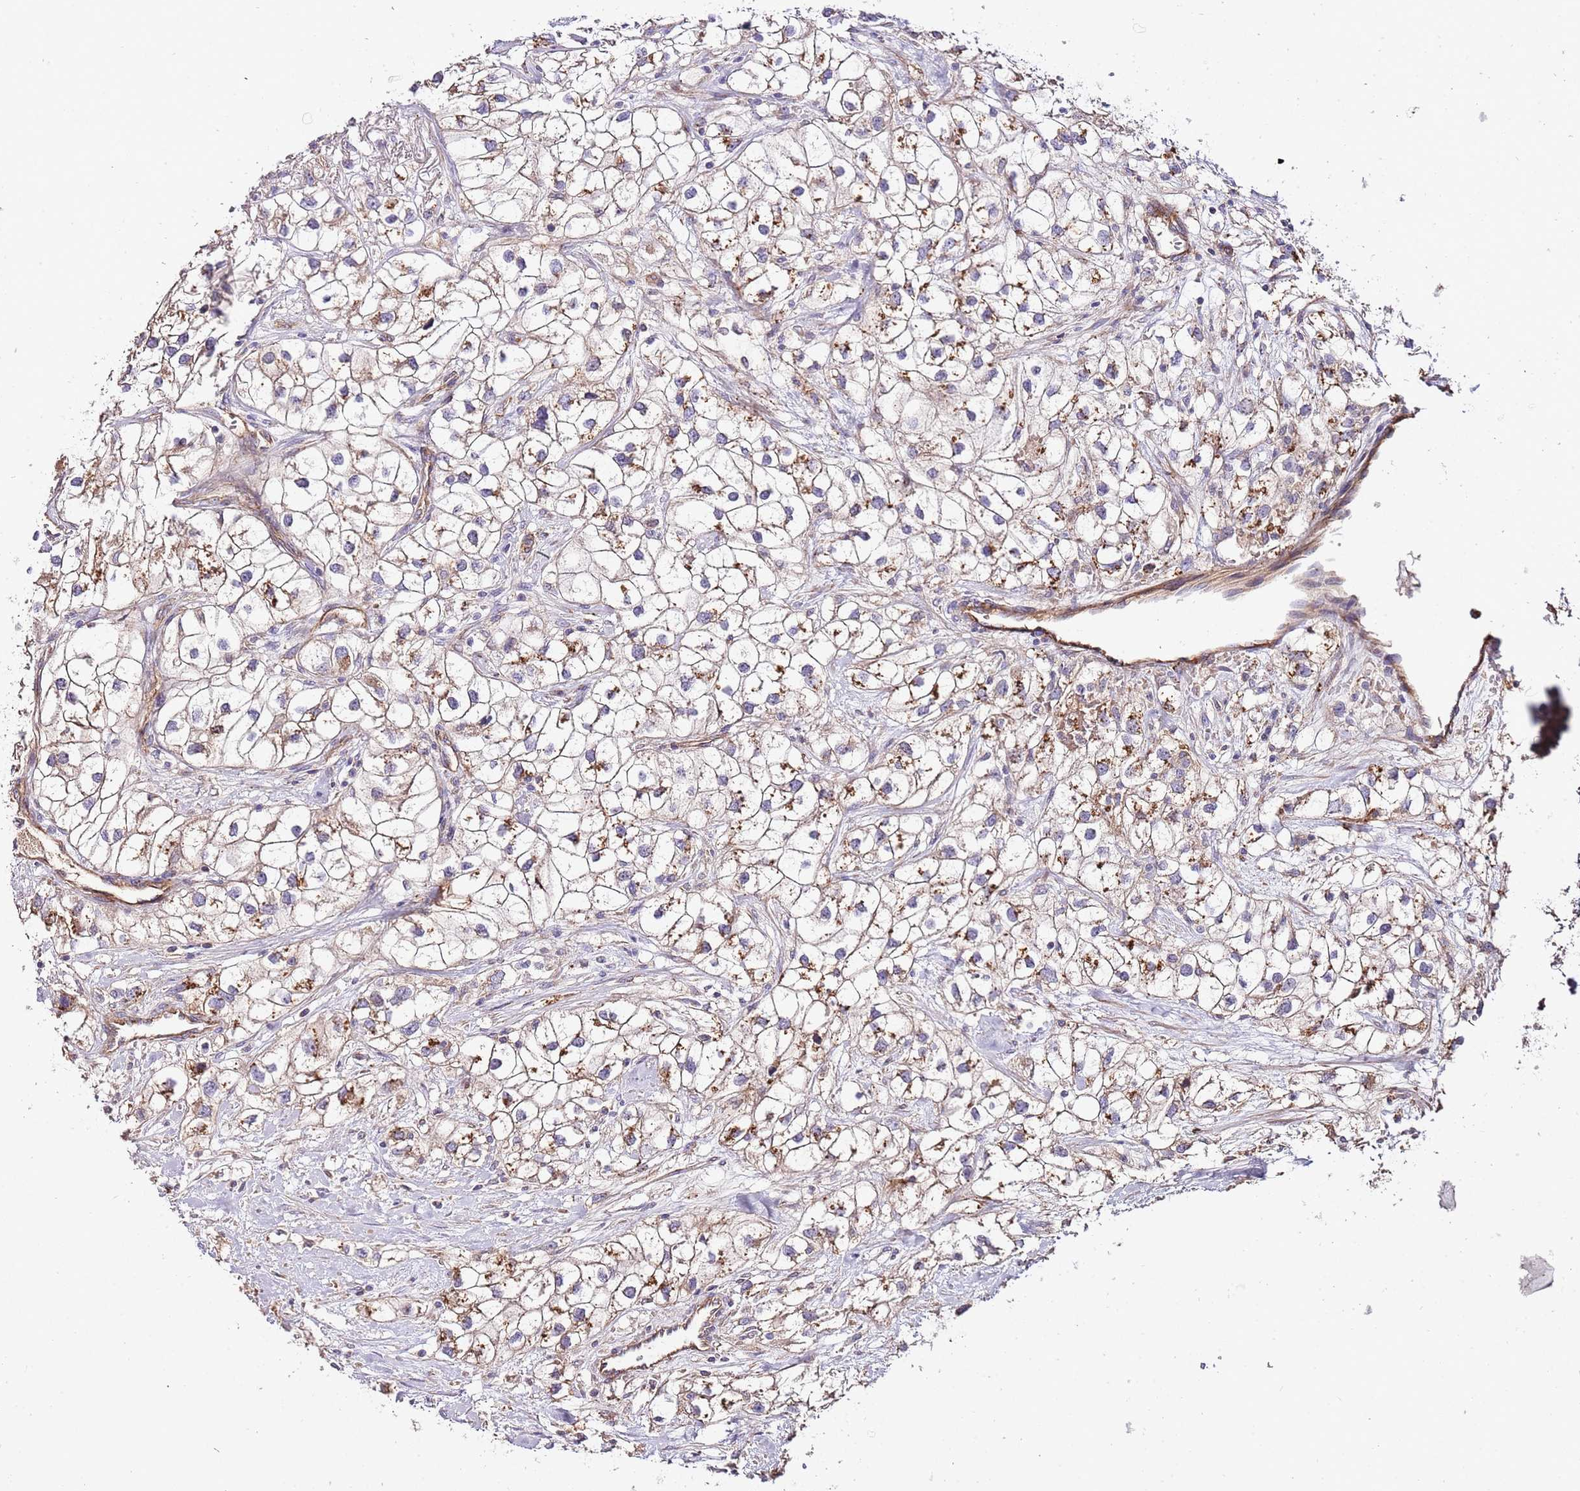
{"staining": {"intensity": "moderate", "quantity": "25%-75%", "location": "cytoplasmic/membranous"}, "tissue": "renal cancer", "cell_type": "Tumor cells", "image_type": "cancer", "snomed": [{"axis": "morphology", "description": "Adenocarcinoma, NOS"}, {"axis": "topography", "description": "Kidney"}], "caption": "Protein analysis of renal cancer tissue displays moderate cytoplasmic/membranous expression in approximately 25%-75% of tumor cells. (DAB = brown stain, brightfield microscopy at high magnification).", "gene": "DOCK6", "patient": {"sex": "male", "age": 59}}